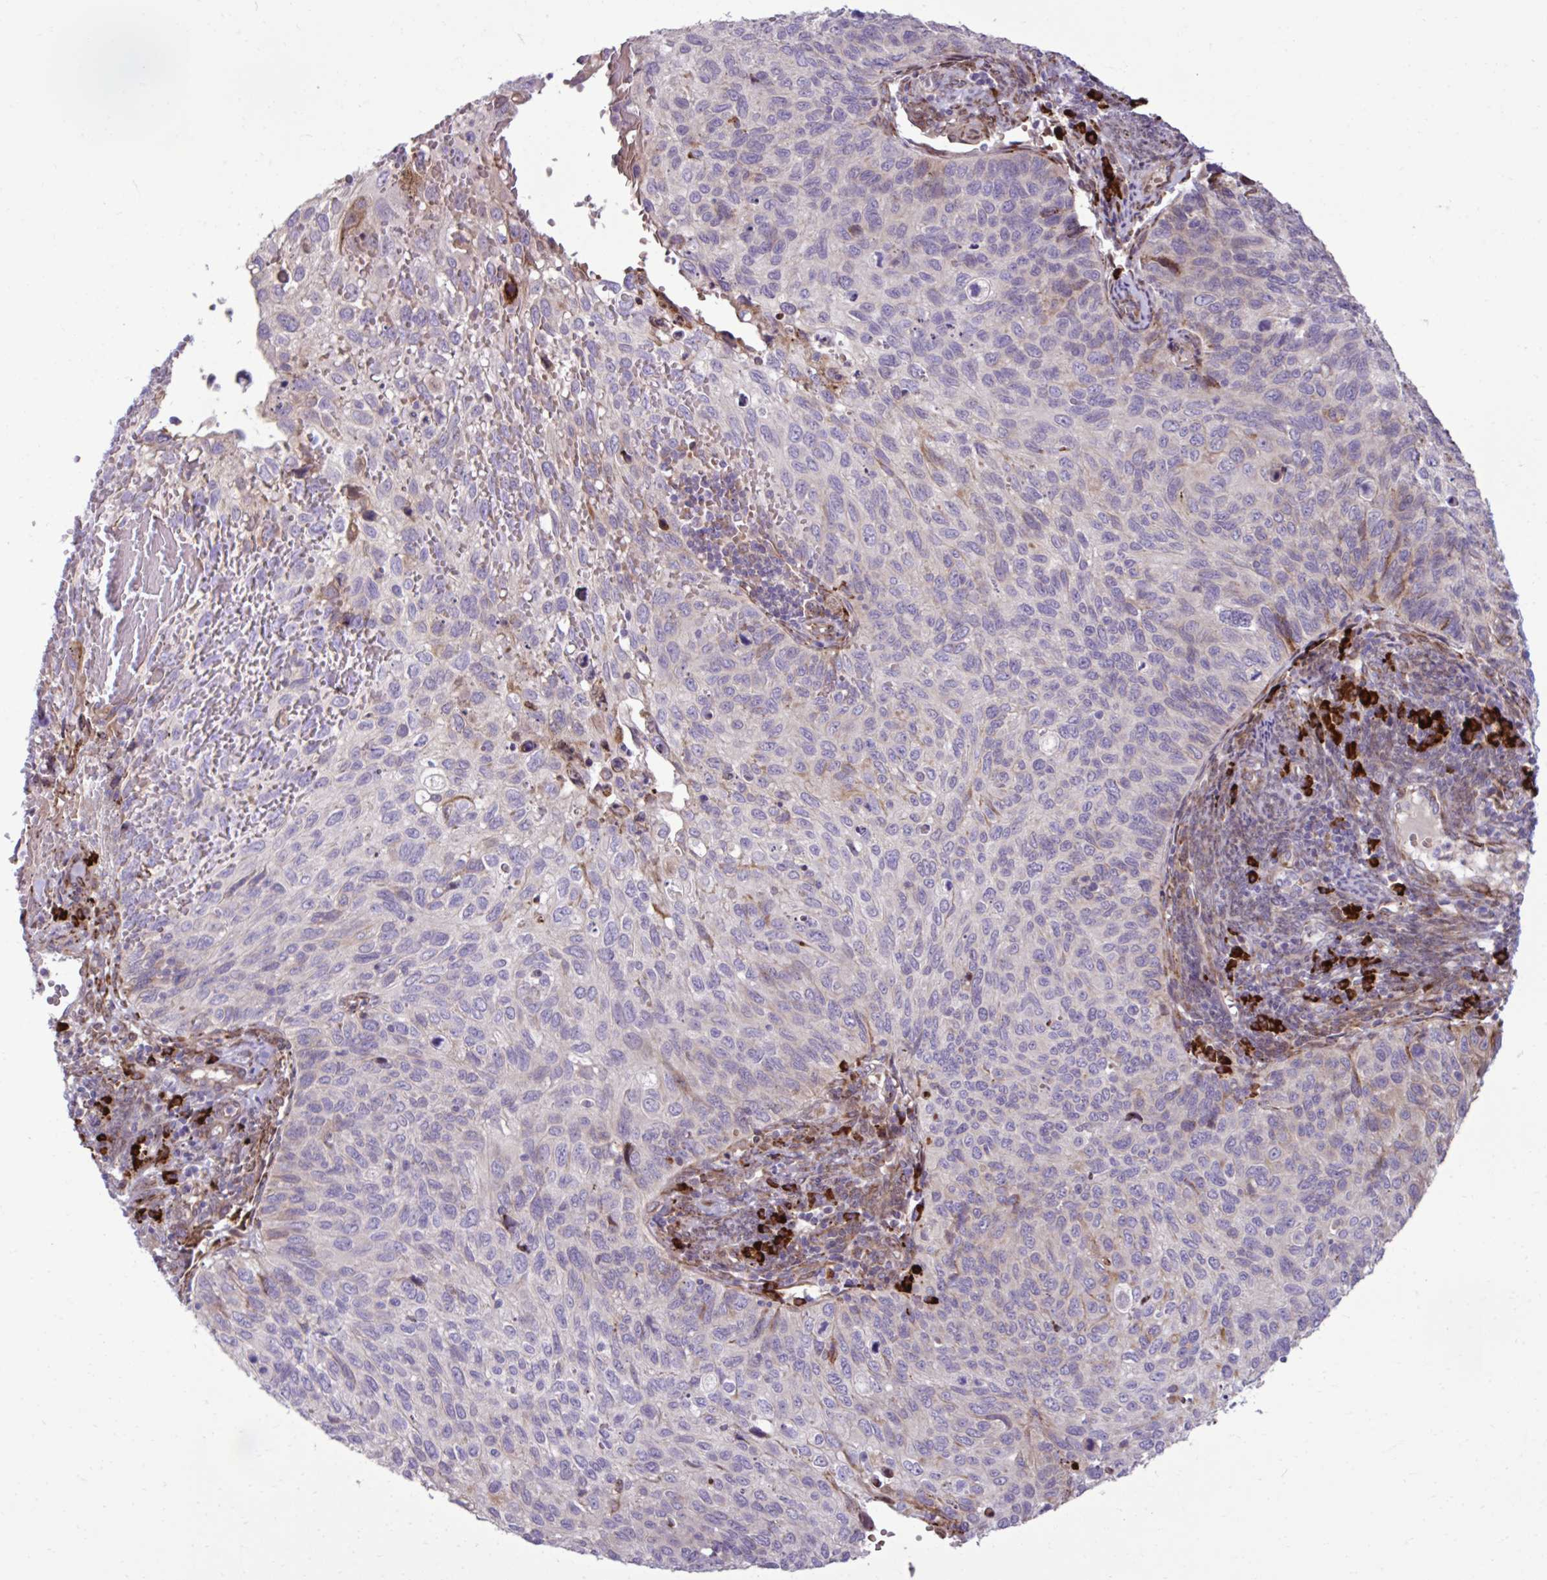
{"staining": {"intensity": "negative", "quantity": "none", "location": "none"}, "tissue": "cervical cancer", "cell_type": "Tumor cells", "image_type": "cancer", "snomed": [{"axis": "morphology", "description": "Squamous cell carcinoma, NOS"}, {"axis": "topography", "description": "Cervix"}], "caption": "Tumor cells show no significant staining in cervical squamous cell carcinoma.", "gene": "LIMS1", "patient": {"sex": "female", "age": 70}}